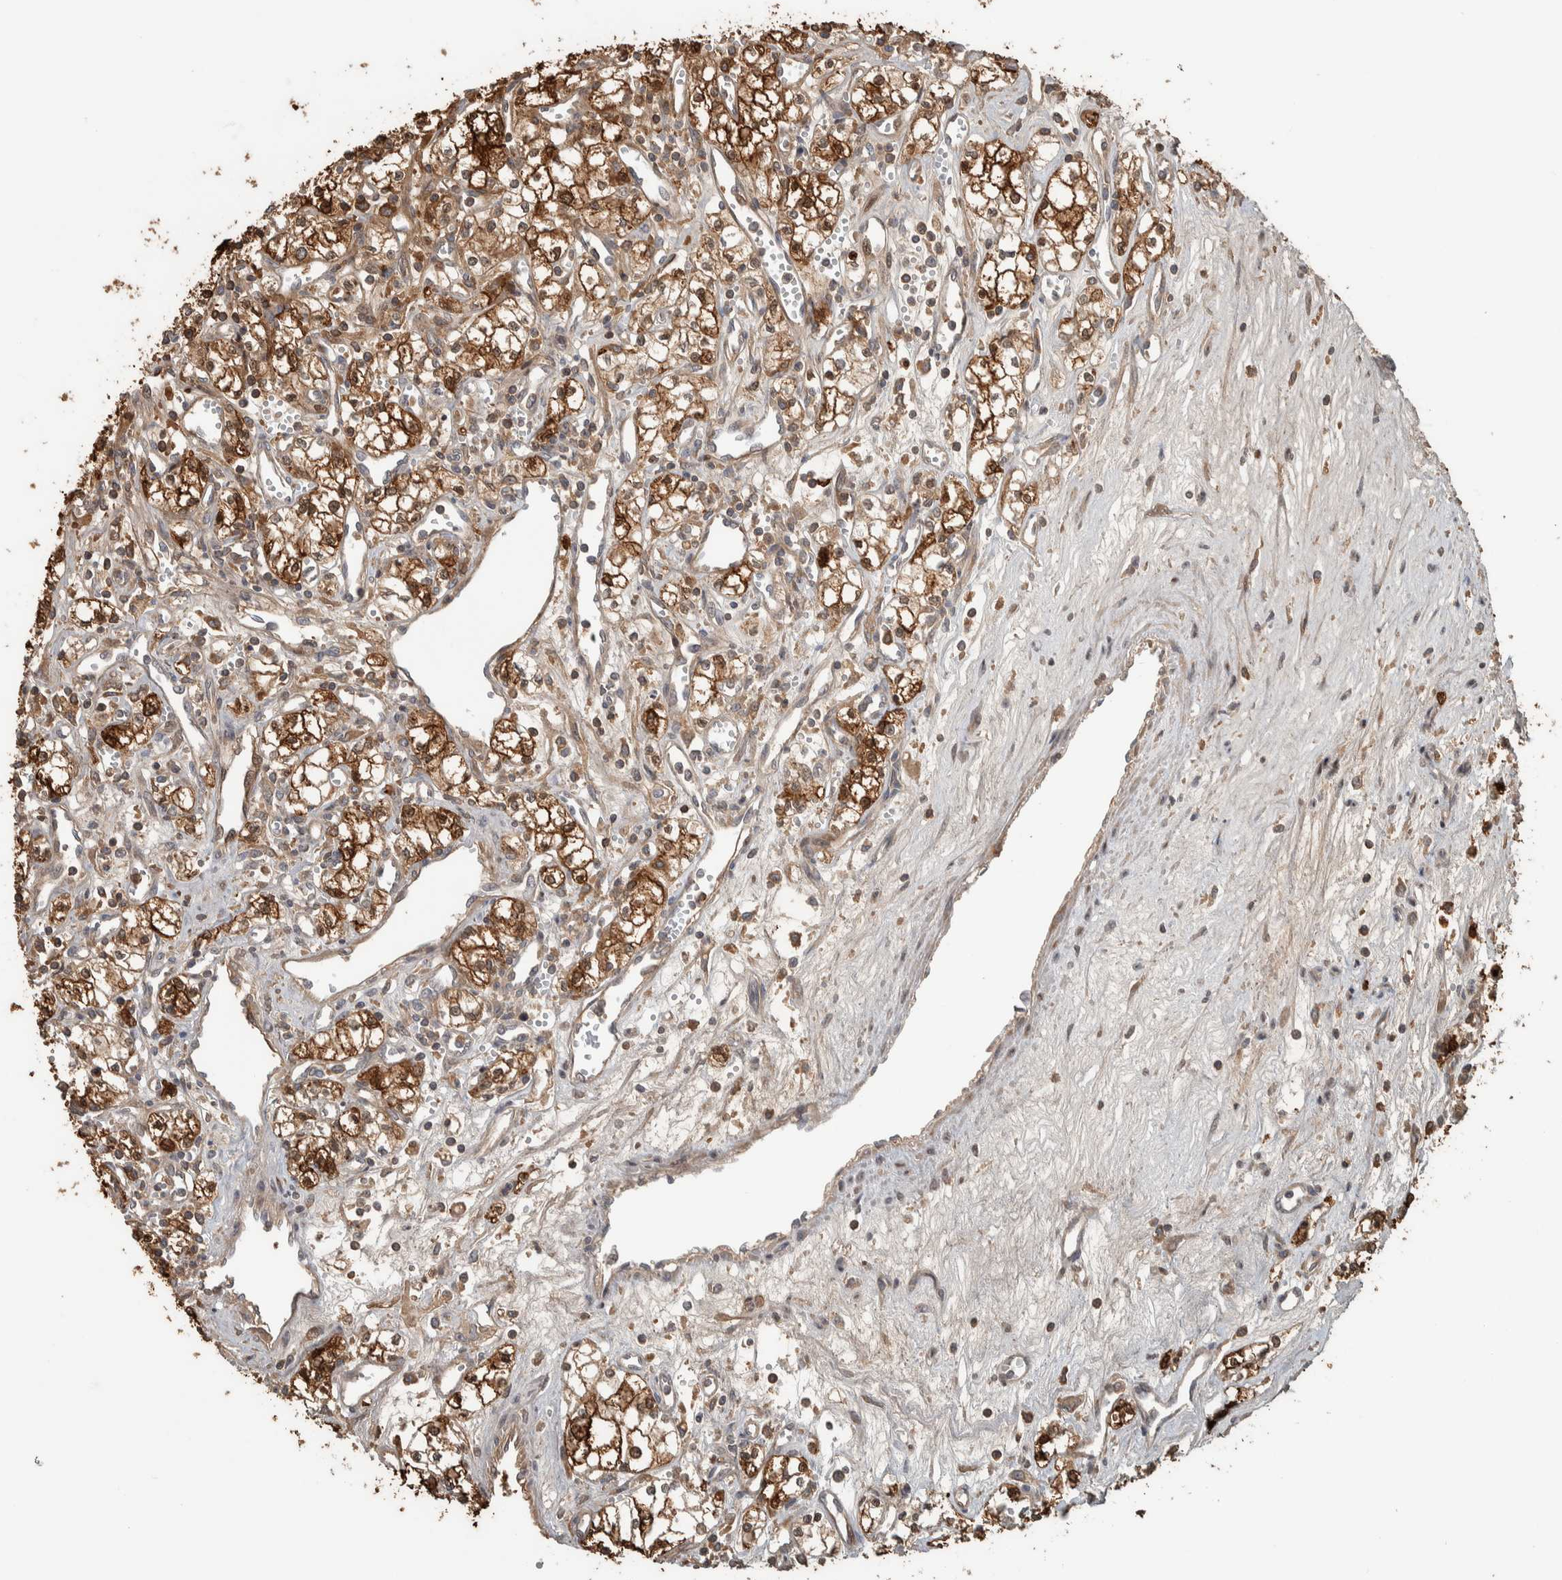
{"staining": {"intensity": "moderate", "quantity": ">75%", "location": "cytoplasmic/membranous"}, "tissue": "renal cancer", "cell_type": "Tumor cells", "image_type": "cancer", "snomed": [{"axis": "morphology", "description": "Adenocarcinoma, NOS"}, {"axis": "topography", "description": "Kidney"}], "caption": "An image showing moderate cytoplasmic/membranous positivity in approximately >75% of tumor cells in renal adenocarcinoma, as visualized by brown immunohistochemical staining.", "gene": "CNTROB", "patient": {"sex": "male", "age": 59}}